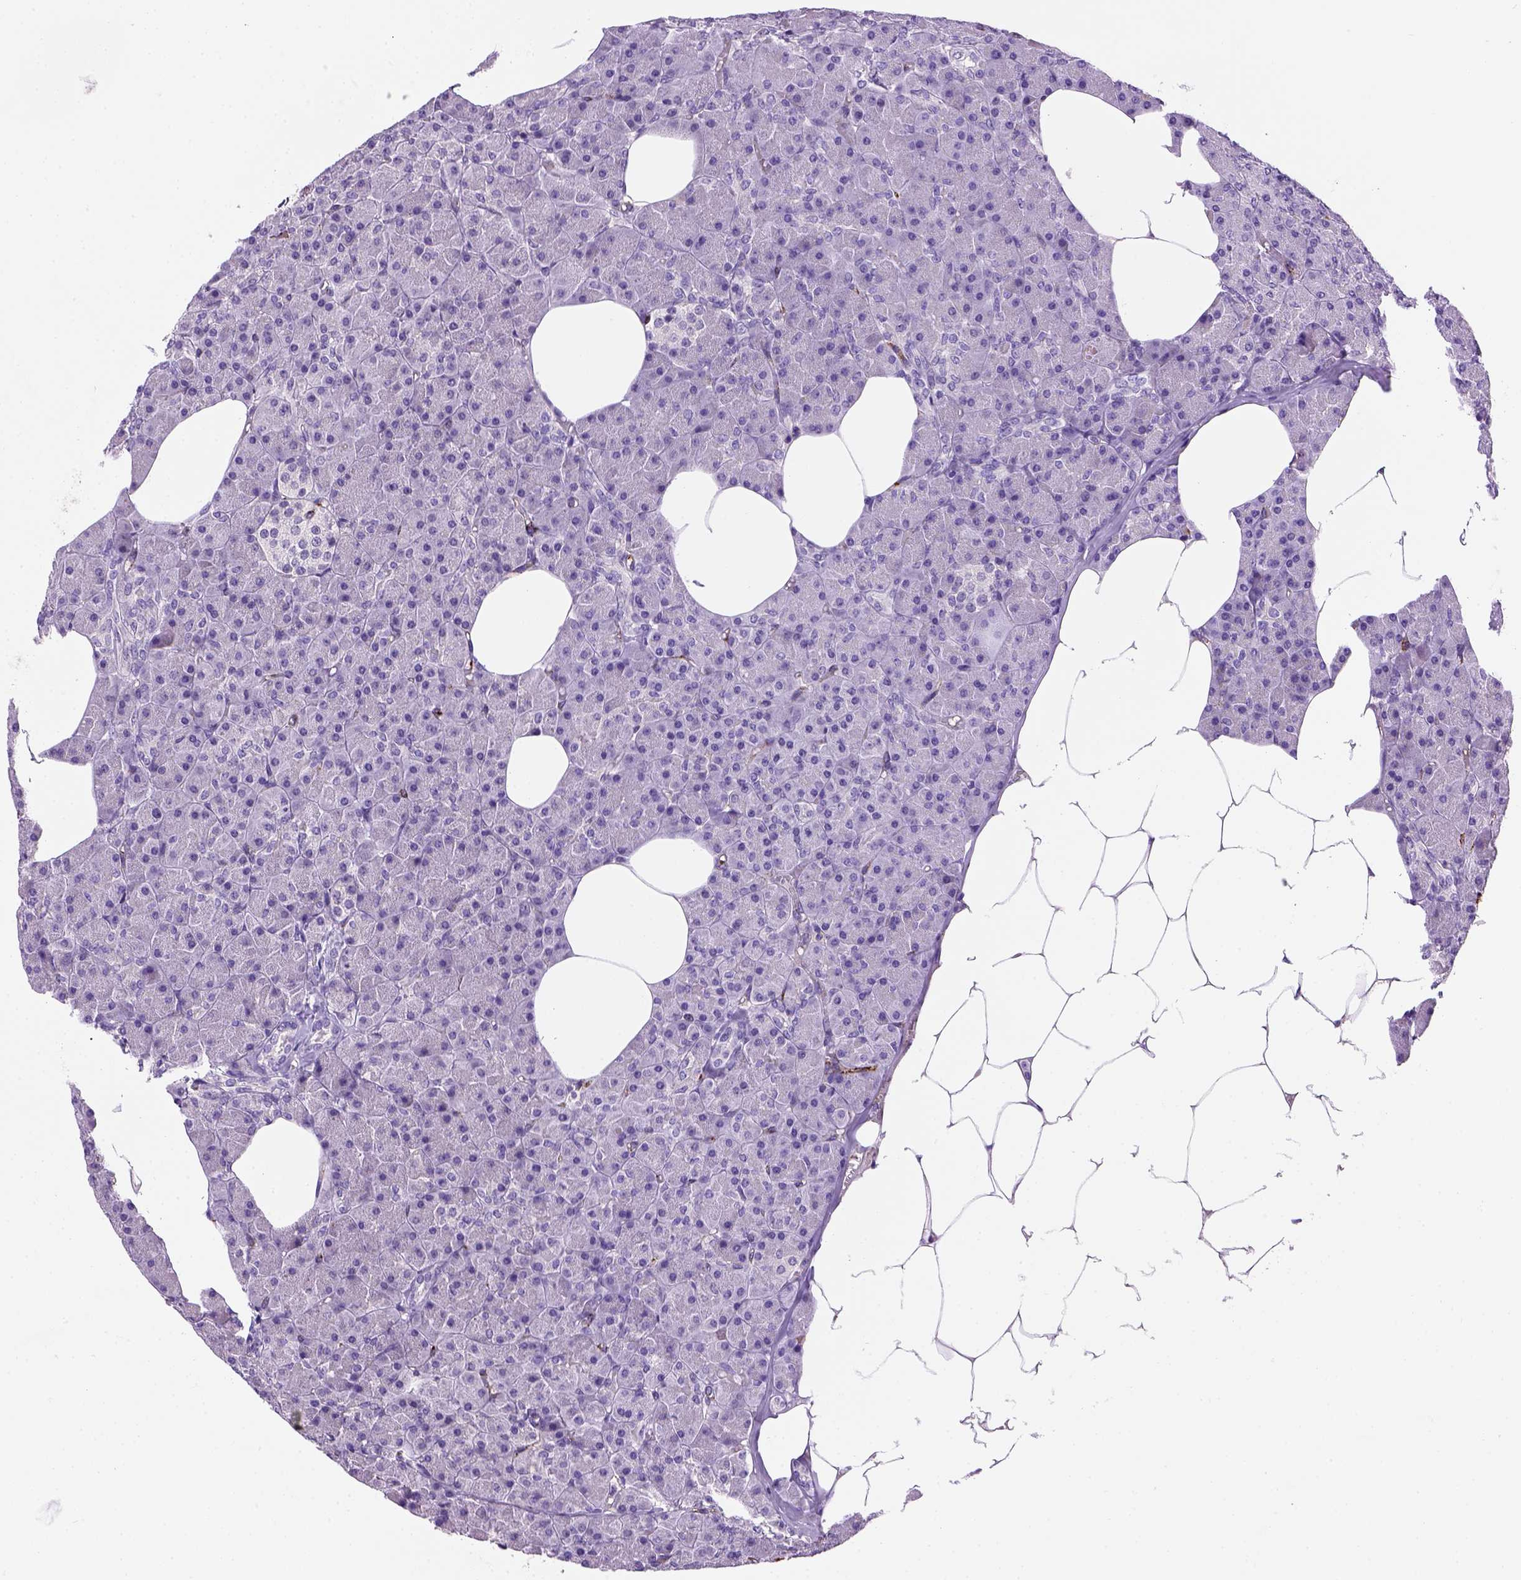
{"staining": {"intensity": "negative", "quantity": "none", "location": "none"}, "tissue": "pancreas", "cell_type": "Exocrine glandular cells", "image_type": "normal", "snomed": [{"axis": "morphology", "description": "Normal tissue, NOS"}, {"axis": "topography", "description": "Pancreas"}], "caption": "Pancreas stained for a protein using IHC displays no positivity exocrine glandular cells.", "gene": "VWF", "patient": {"sex": "female", "age": 45}}